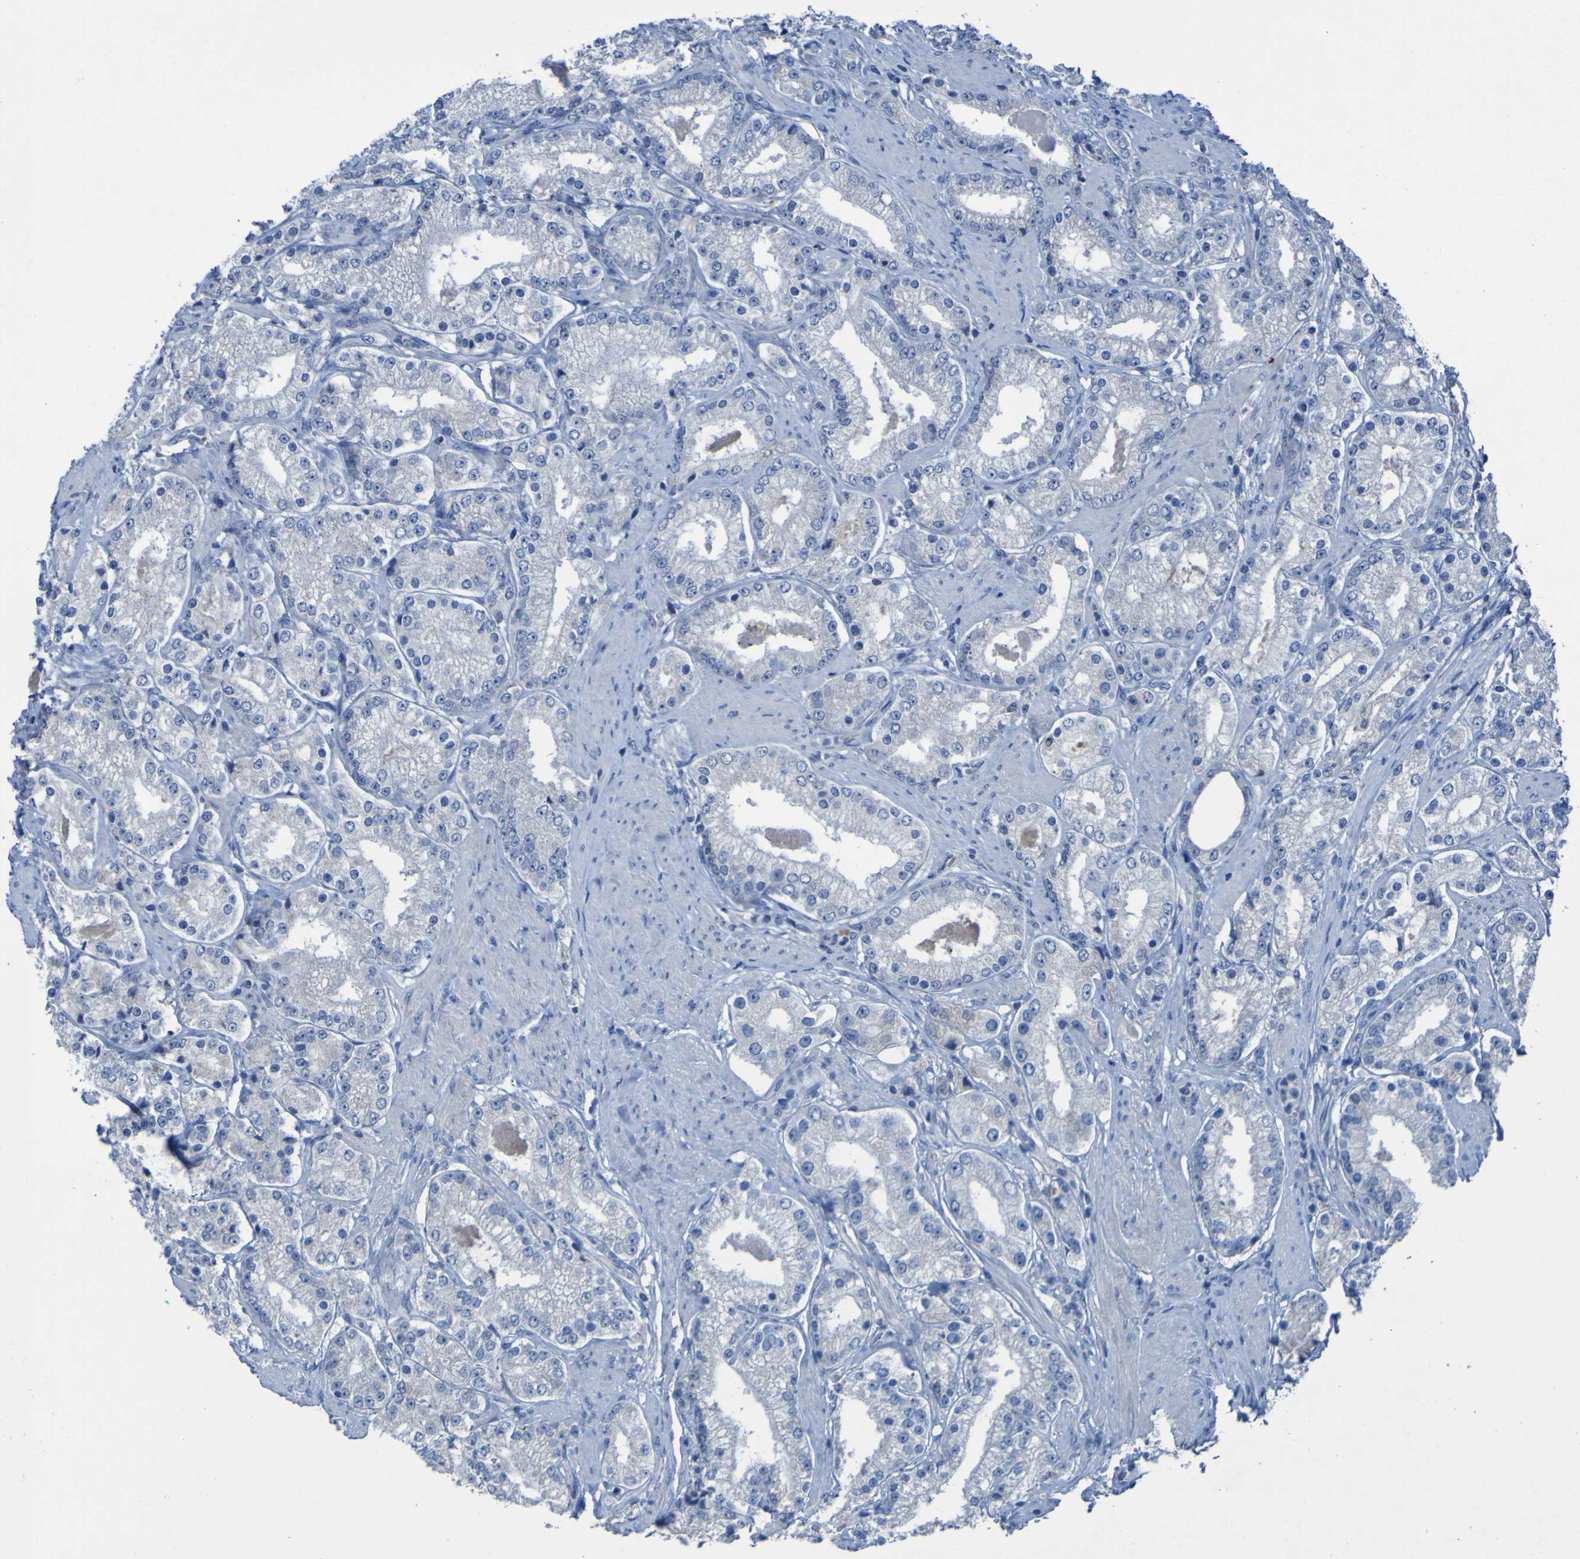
{"staining": {"intensity": "negative", "quantity": "none", "location": "none"}, "tissue": "prostate cancer", "cell_type": "Tumor cells", "image_type": "cancer", "snomed": [{"axis": "morphology", "description": "Adenocarcinoma, Low grade"}, {"axis": "topography", "description": "Prostate"}], "caption": "Tumor cells show no significant expression in adenocarcinoma (low-grade) (prostate).", "gene": "SGK2", "patient": {"sex": "male", "age": 63}}